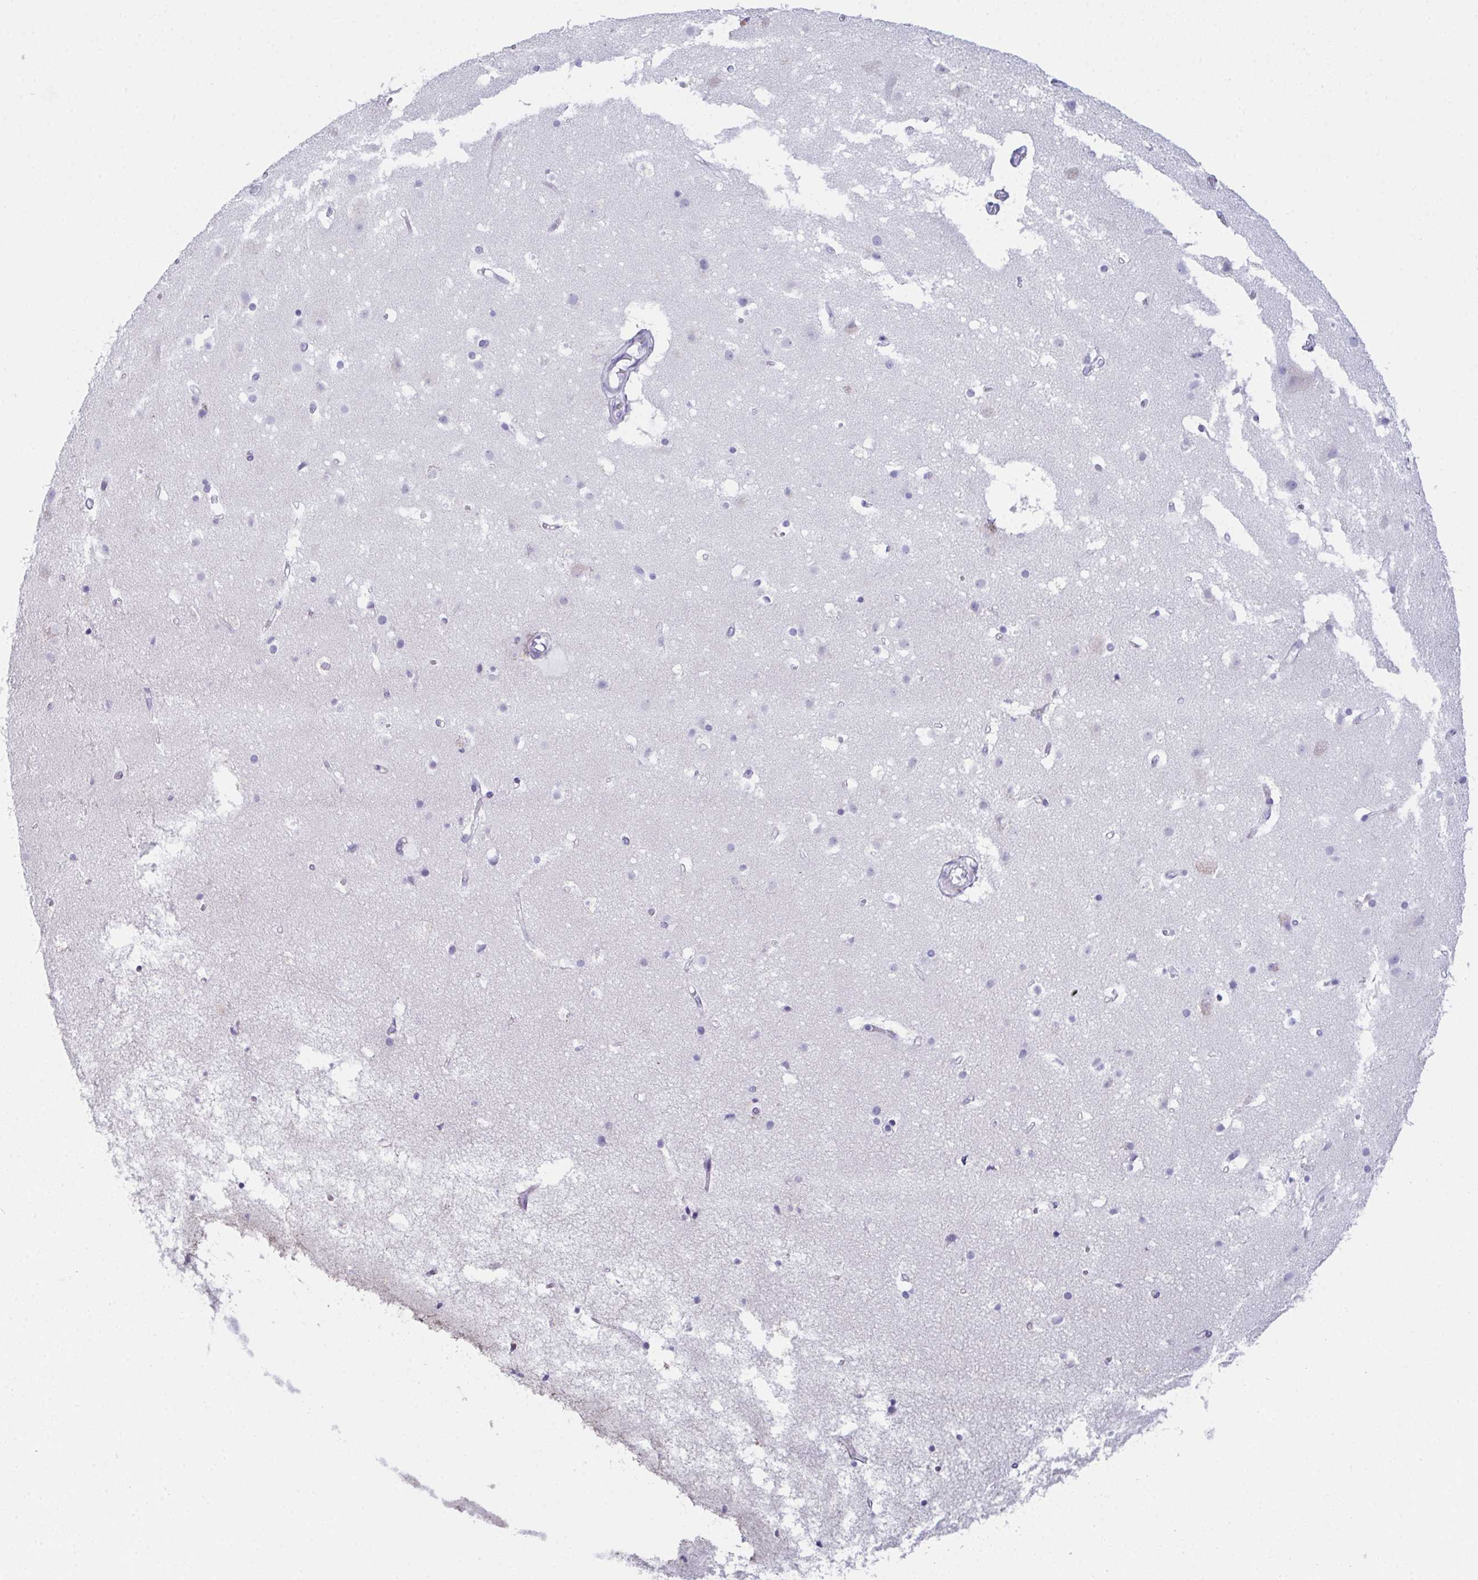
{"staining": {"intensity": "negative", "quantity": "none", "location": "none"}, "tissue": "cerebral cortex", "cell_type": "Endothelial cells", "image_type": "normal", "snomed": [{"axis": "morphology", "description": "Normal tissue, NOS"}, {"axis": "topography", "description": "Cerebral cortex"}], "caption": "This image is of normal cerebral cortex stained with IHC to label a protein in brown with the nuclei are counter-stained blue. There is no positivity in endothelial cells. Brightfield microscopy of immunohistochemistry stained with DAB (3,3'-diaminobenzidine) (brown) and hematoxylin (blue), captured at high magnification.", "gene": "TEX19", "patient": {"sex": "female", "age": 52}}